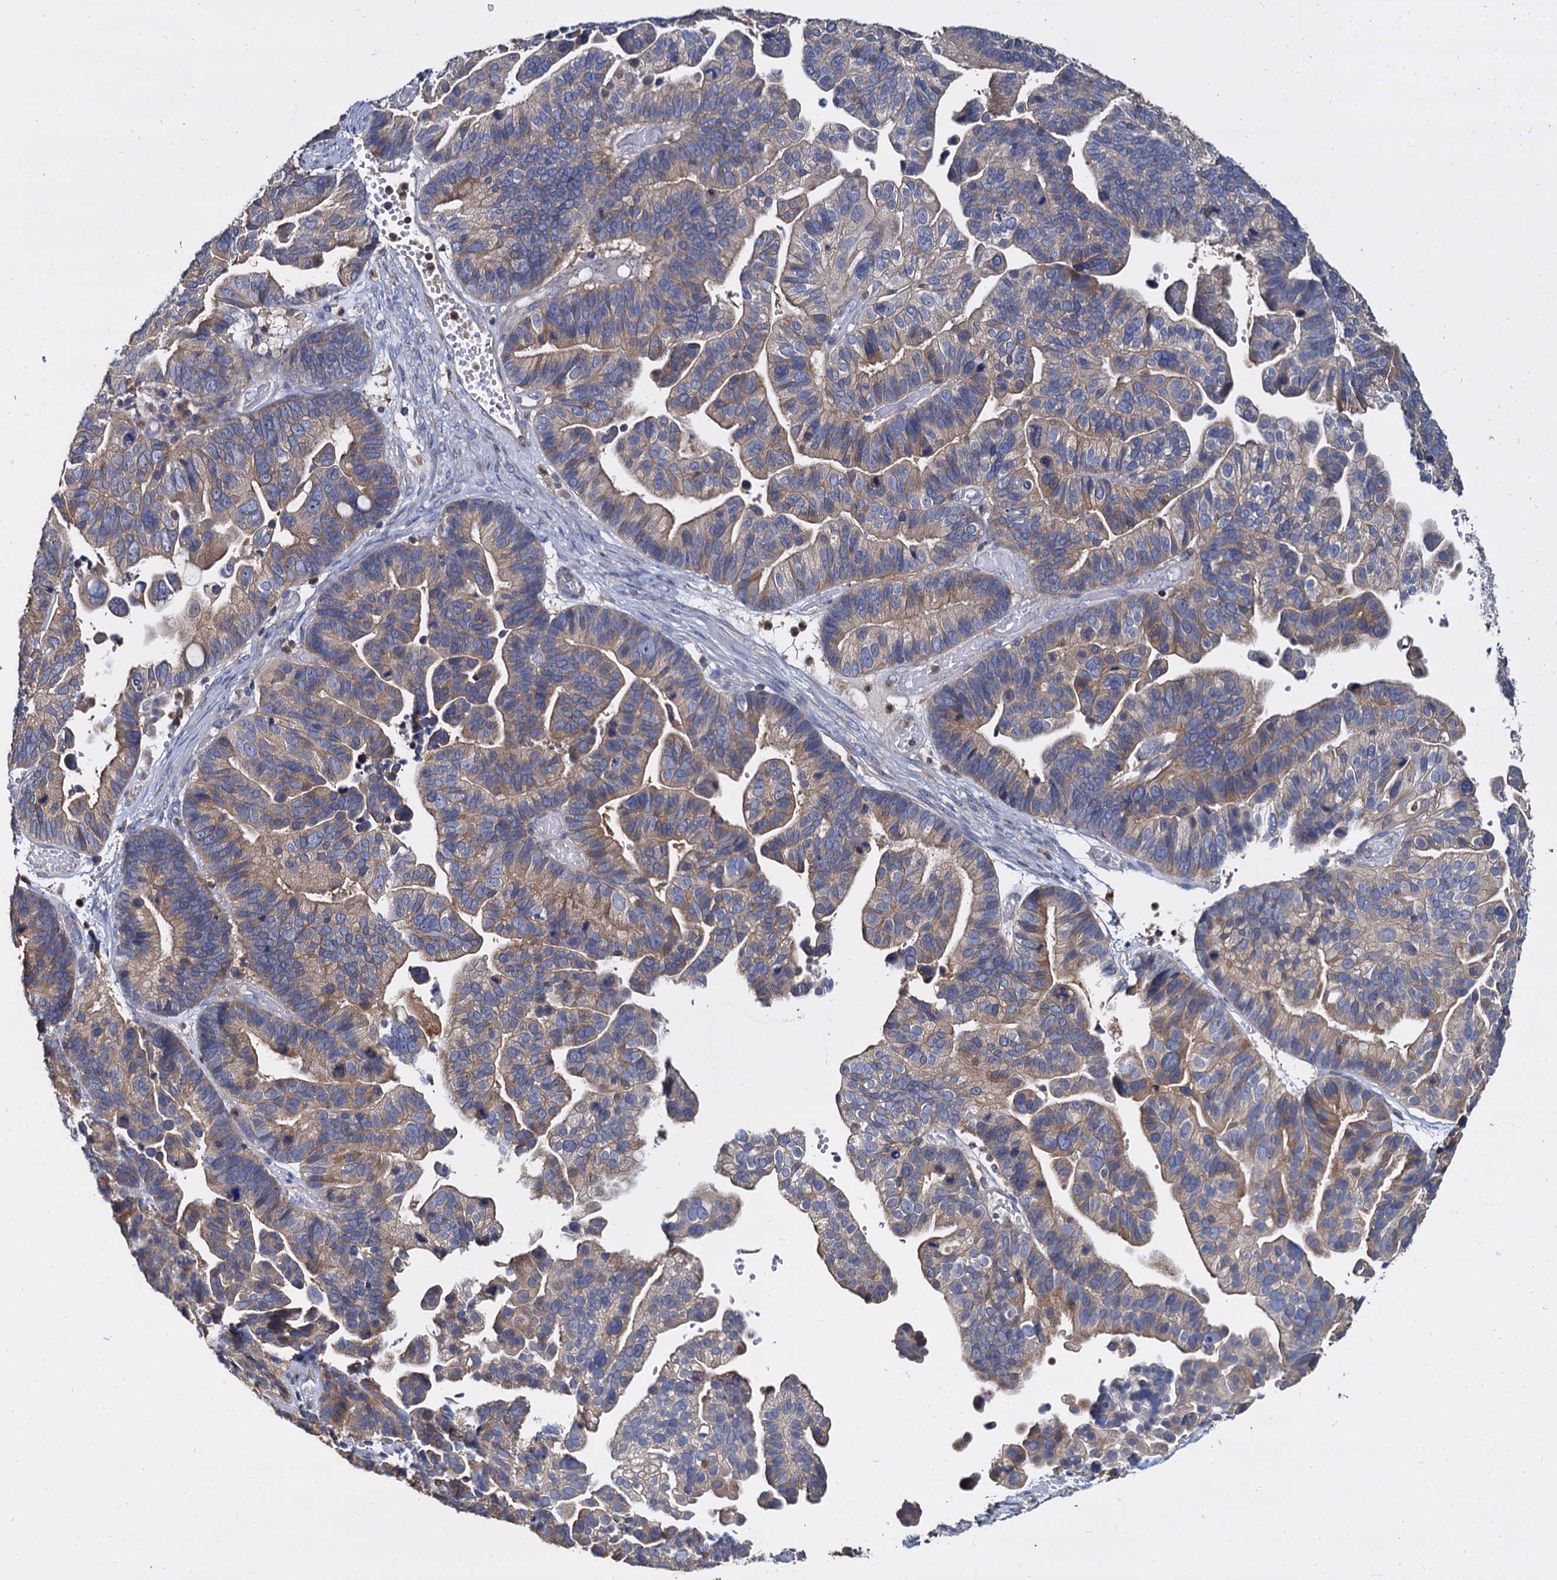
{"staining": {"intensity": "moderate", "quantity": ">75%", "location": "cytoplasmic/membranous"}, "tissue": "ovarian cancer", "cell_type": "Tumor cells", "image_type": "cancer", "snomed": [{"axis": "morphology", "description": "Cystadenocarcinoma, serous, NOS"}, {"axis": "topography", "description": "Ovary"}], "caption": "Protein staining demonstrates moderate cytoplasmic/membranous positivity in approximately >75% of tumor cells in ovarian serous cystadenocarcinoma. Nuclei are stained in blue.", "gene": "ANKRD13A", "patient": {"sex": "female", "age": 56}}